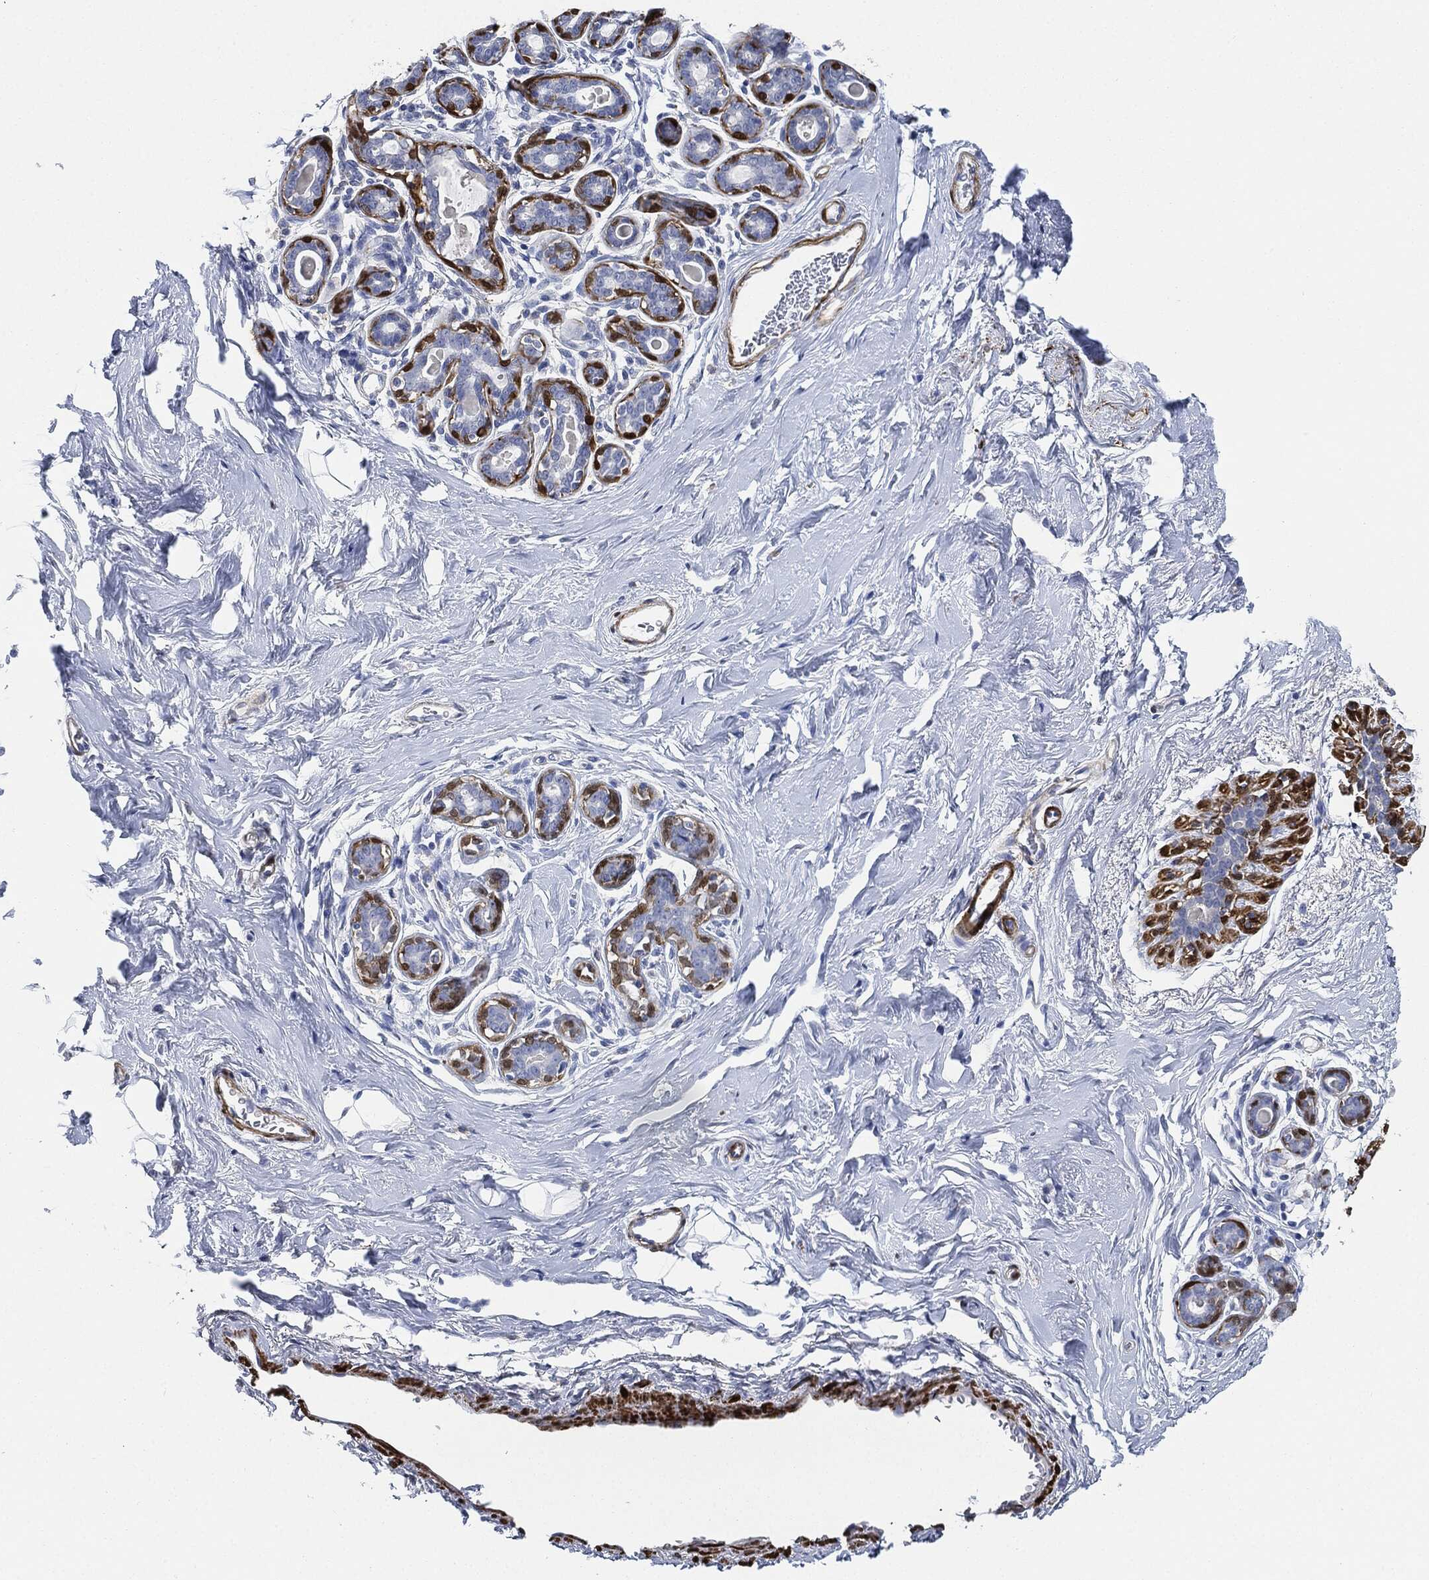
{"staining": {"intensity": "negative", "quantity": "none", "location": "none"}, "tissue": "breast", "cell_type": "Adipocytes", "image_type": "normal", "snomed": [{"axis": "morphology", "description": "Normal tissue, NOS"}, {"axis": "topography", "description": "Skin"}, {"axis": "topography", "description": "Breast"}], "caption": "High magnification brightfield microscopy of normal breast stained with DAB (3,3'-diaminobenzidine) (brown) and counterstained with hematoxylin (blue): adipocytes show no significant expression.", "gene": "TAGLN", "patient": {"sex": "female", "age": 43}}